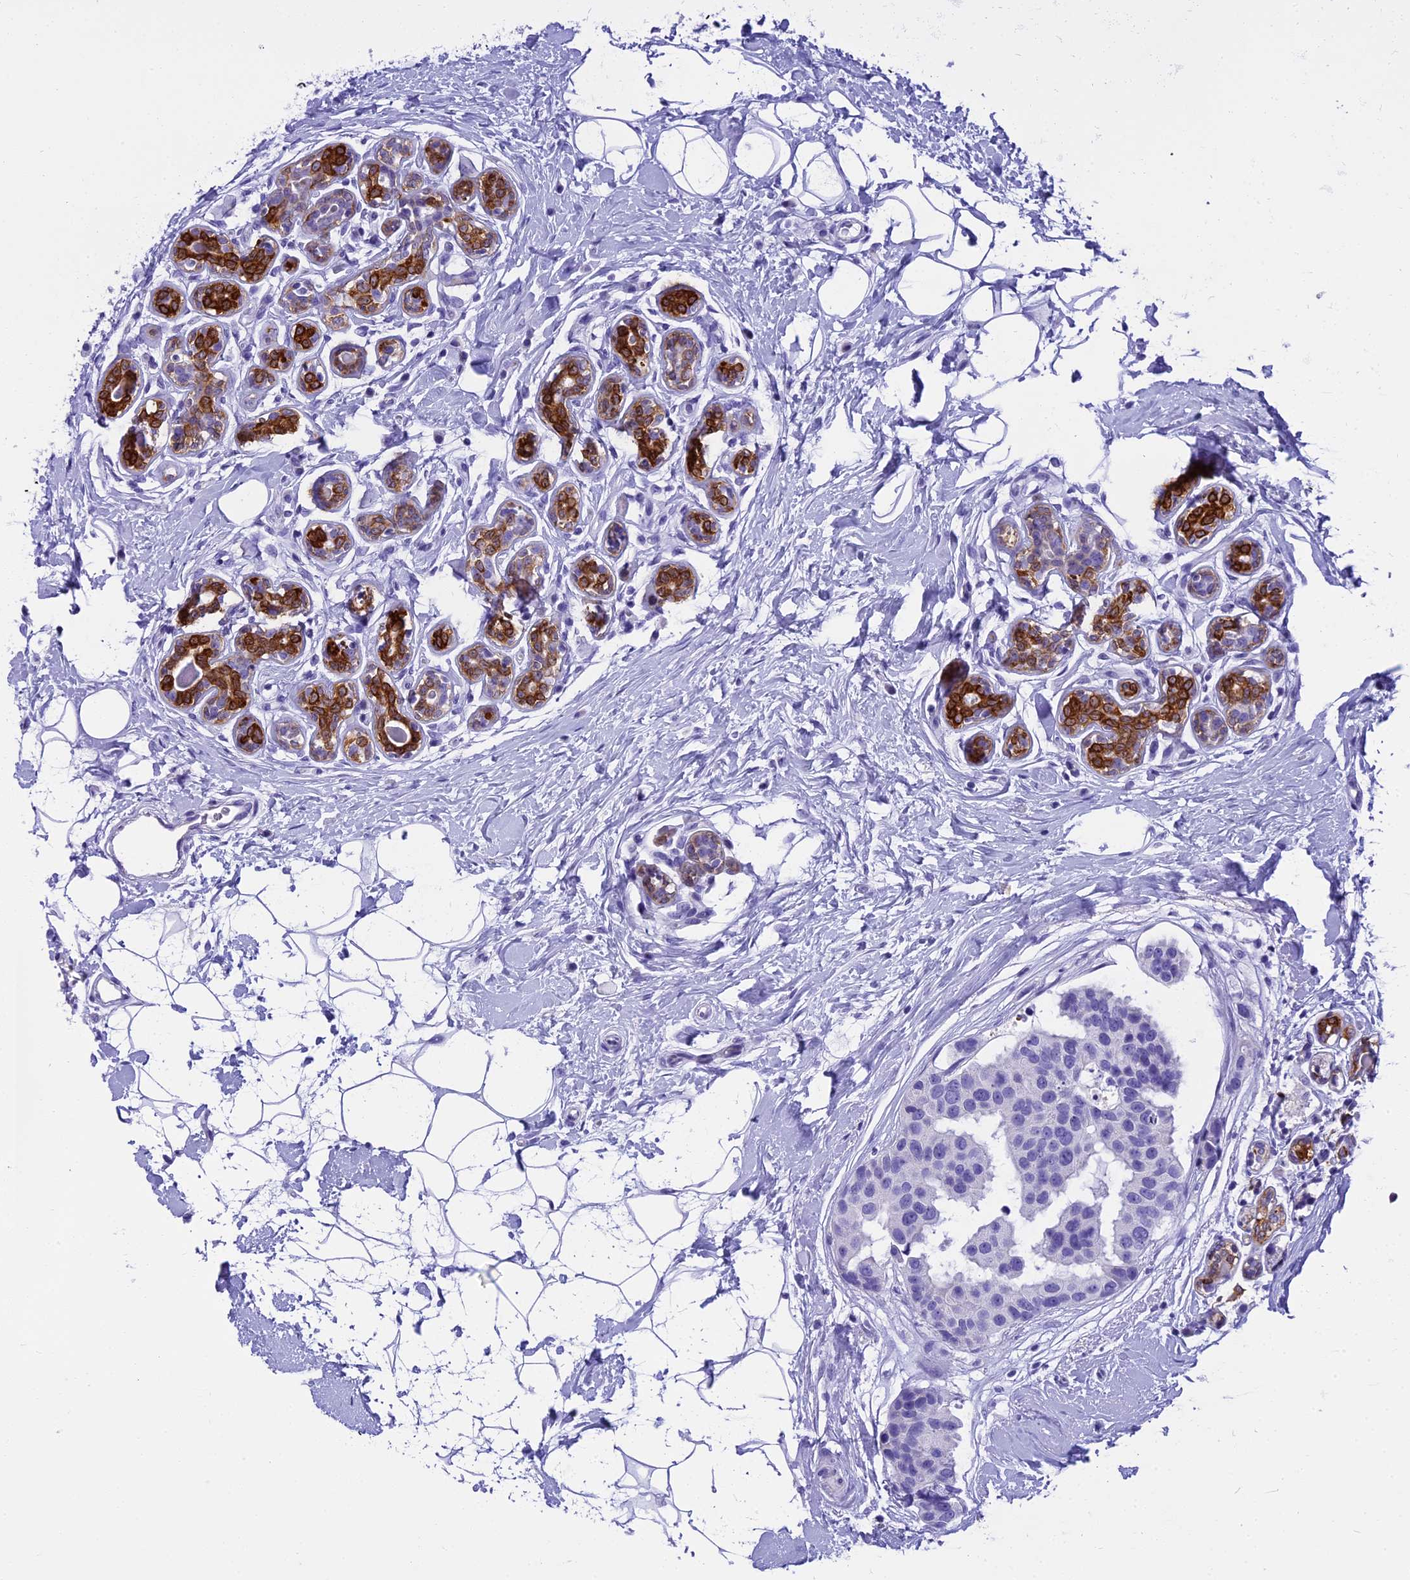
{"staining": {"intensity": "negative", "quantity": "none", "location": "none"}, "tissue": "breast cancer", "cell_type": "Tumor cells", "image_type": "cancer", "snomed": [{"axis": "morphology", "description": "Normal tissue, NOS"}, {"axis": "morphology", "description": "Duct carcinoma"}, {"axis": "topography", "description": "Breast"}], "caption": "Tumor cells are negative for brown protein staining in breast invasive ductal carcinoma.", "gene": "KCTD14", "patient": {"sex": "female", "age": 39}}